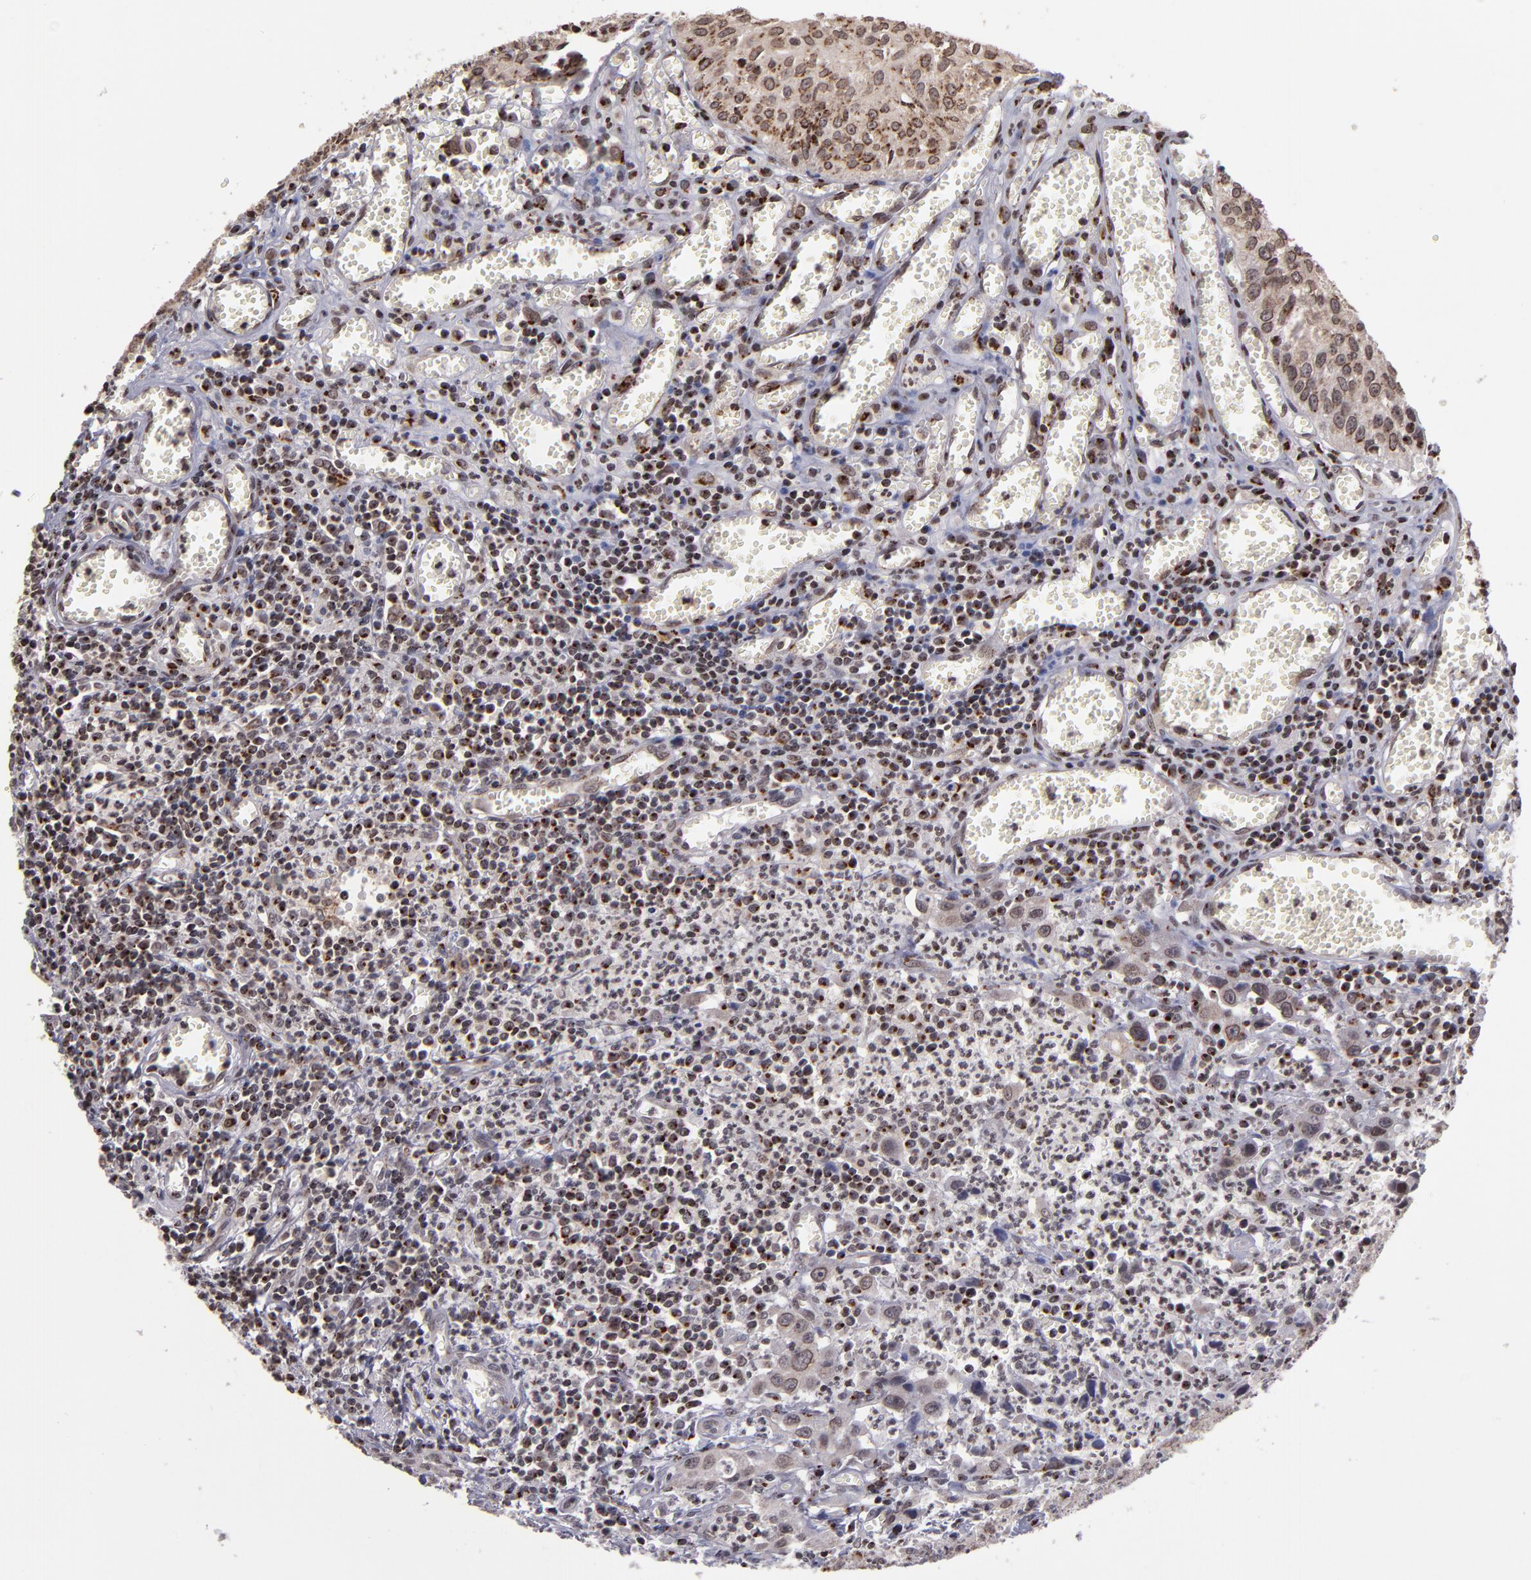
{"staining": {"intensity": "moderate", "quantity": ">75%", "location": "cytoplasmic/membranous,nuclear"}, "tissue": "urothelial cancer", "cell_type": "Tumor cells", "image_type": "cancer", "snomed": [{"axis": "morphology", "description": "Urothelial carcinoma, High grade"}, {"axis": "topography", "description": "Urinary bladder"}], "caption": "This histopathology image shows urothelial carcinoma (high-grade) stained with immunohistochemistry (IHC) to label a protein in brown. The cytoplasmic/membranous and nuclear of tumor cells show moderate positivity for the protein. Nuclei are counter-stained blue.", "gene": "CSDC2", "patient": {"sex": "male", "age": 66}}